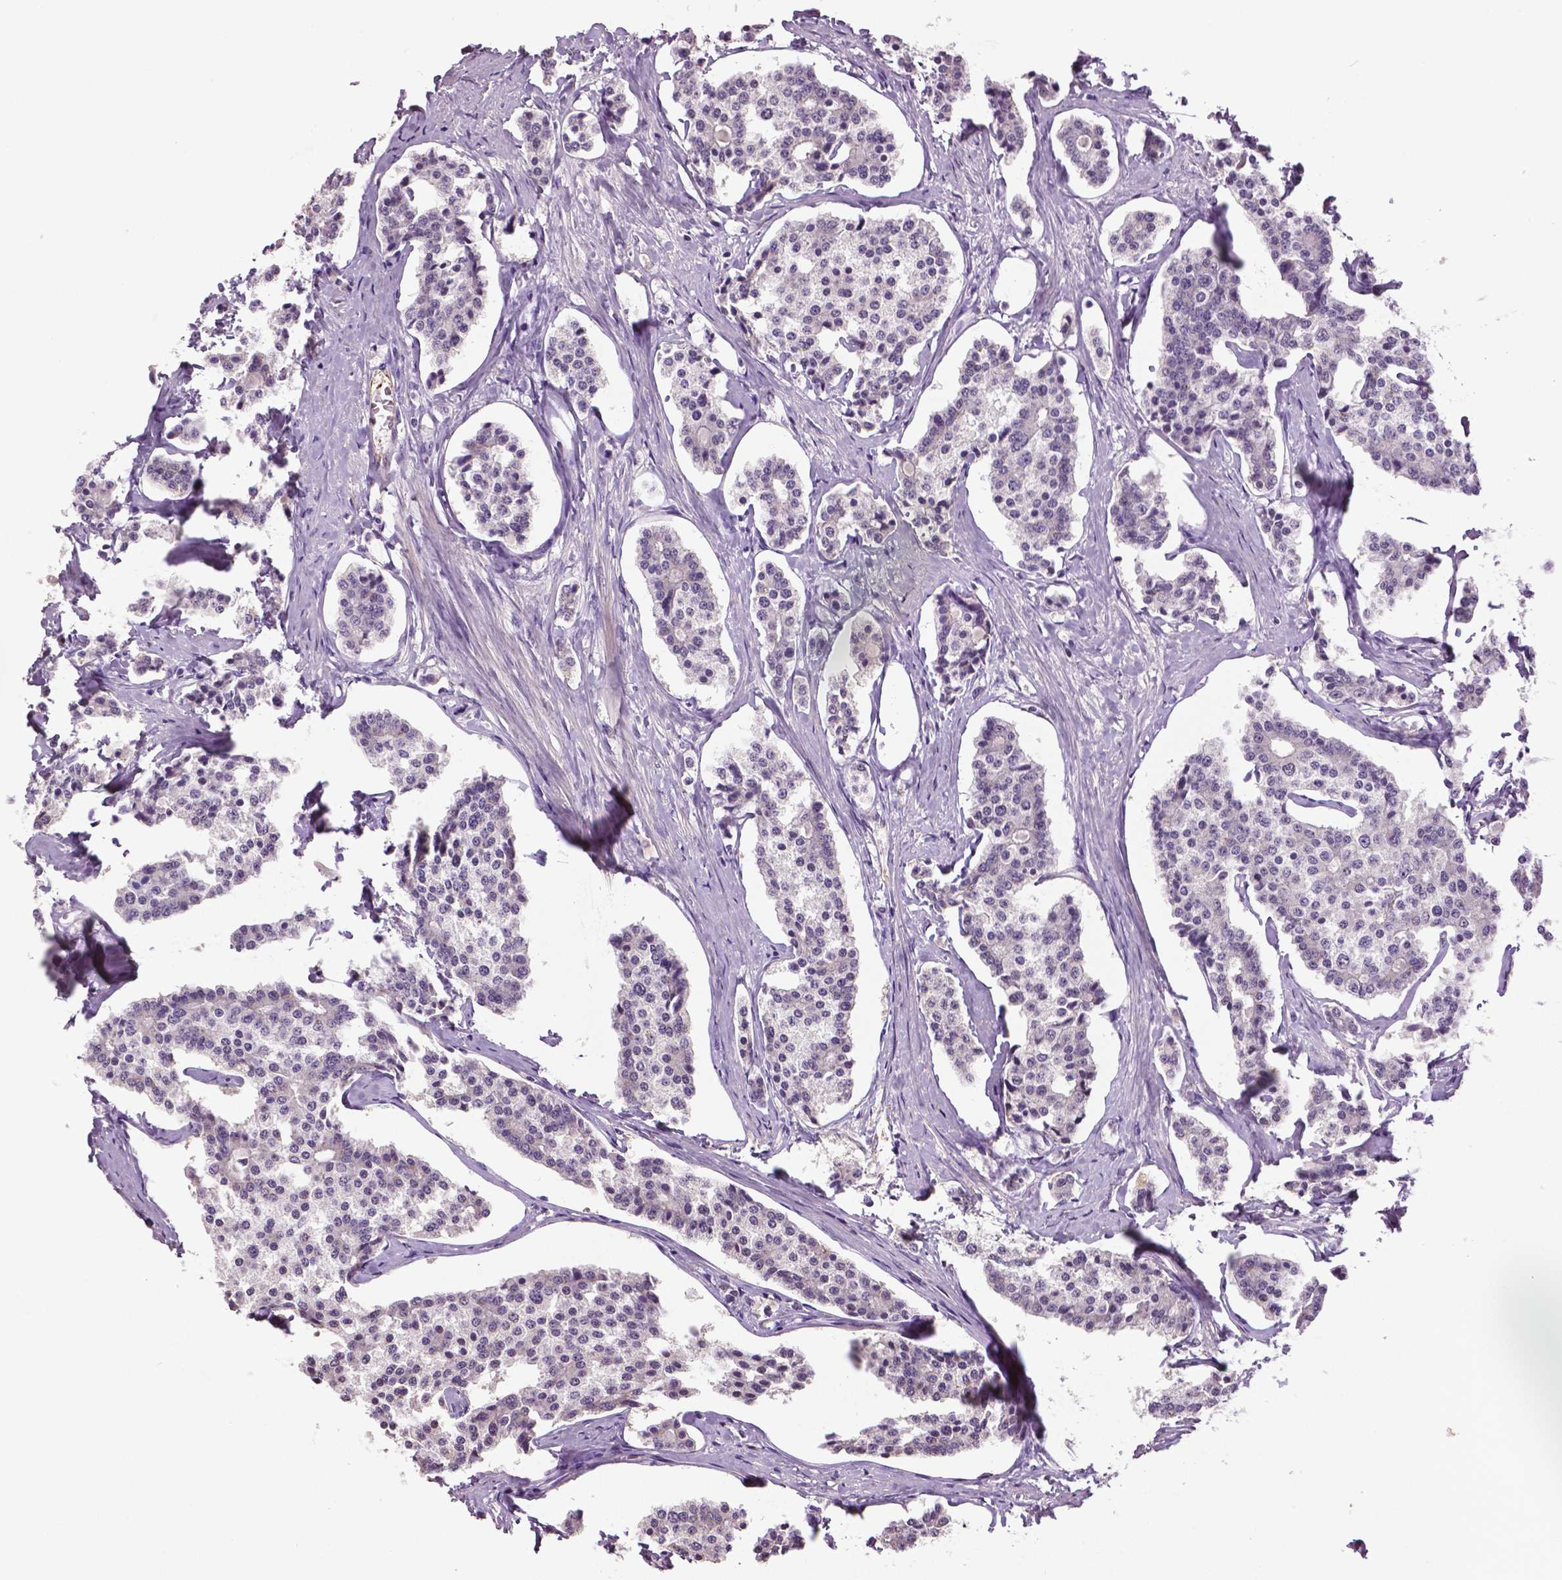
{"staining": {"intensity": "negative", "quantity": "none", "location": "none"}, "tissue": "carcinoid", "cell_type": "Tumor cells", "image_type": "cancer", "snomed": [{"axis": "morphology", "description": "Carcinoid, malignant, NOS"}, {"axis": "topography", "description": "Small intestine"}], "caption": "Human carcinoid stained for a protein using immunohistochemistry demonstrates no positivity in tumor cells.", "gene": "PTPN5", "patient": {"sex": "female", "age": 65}}